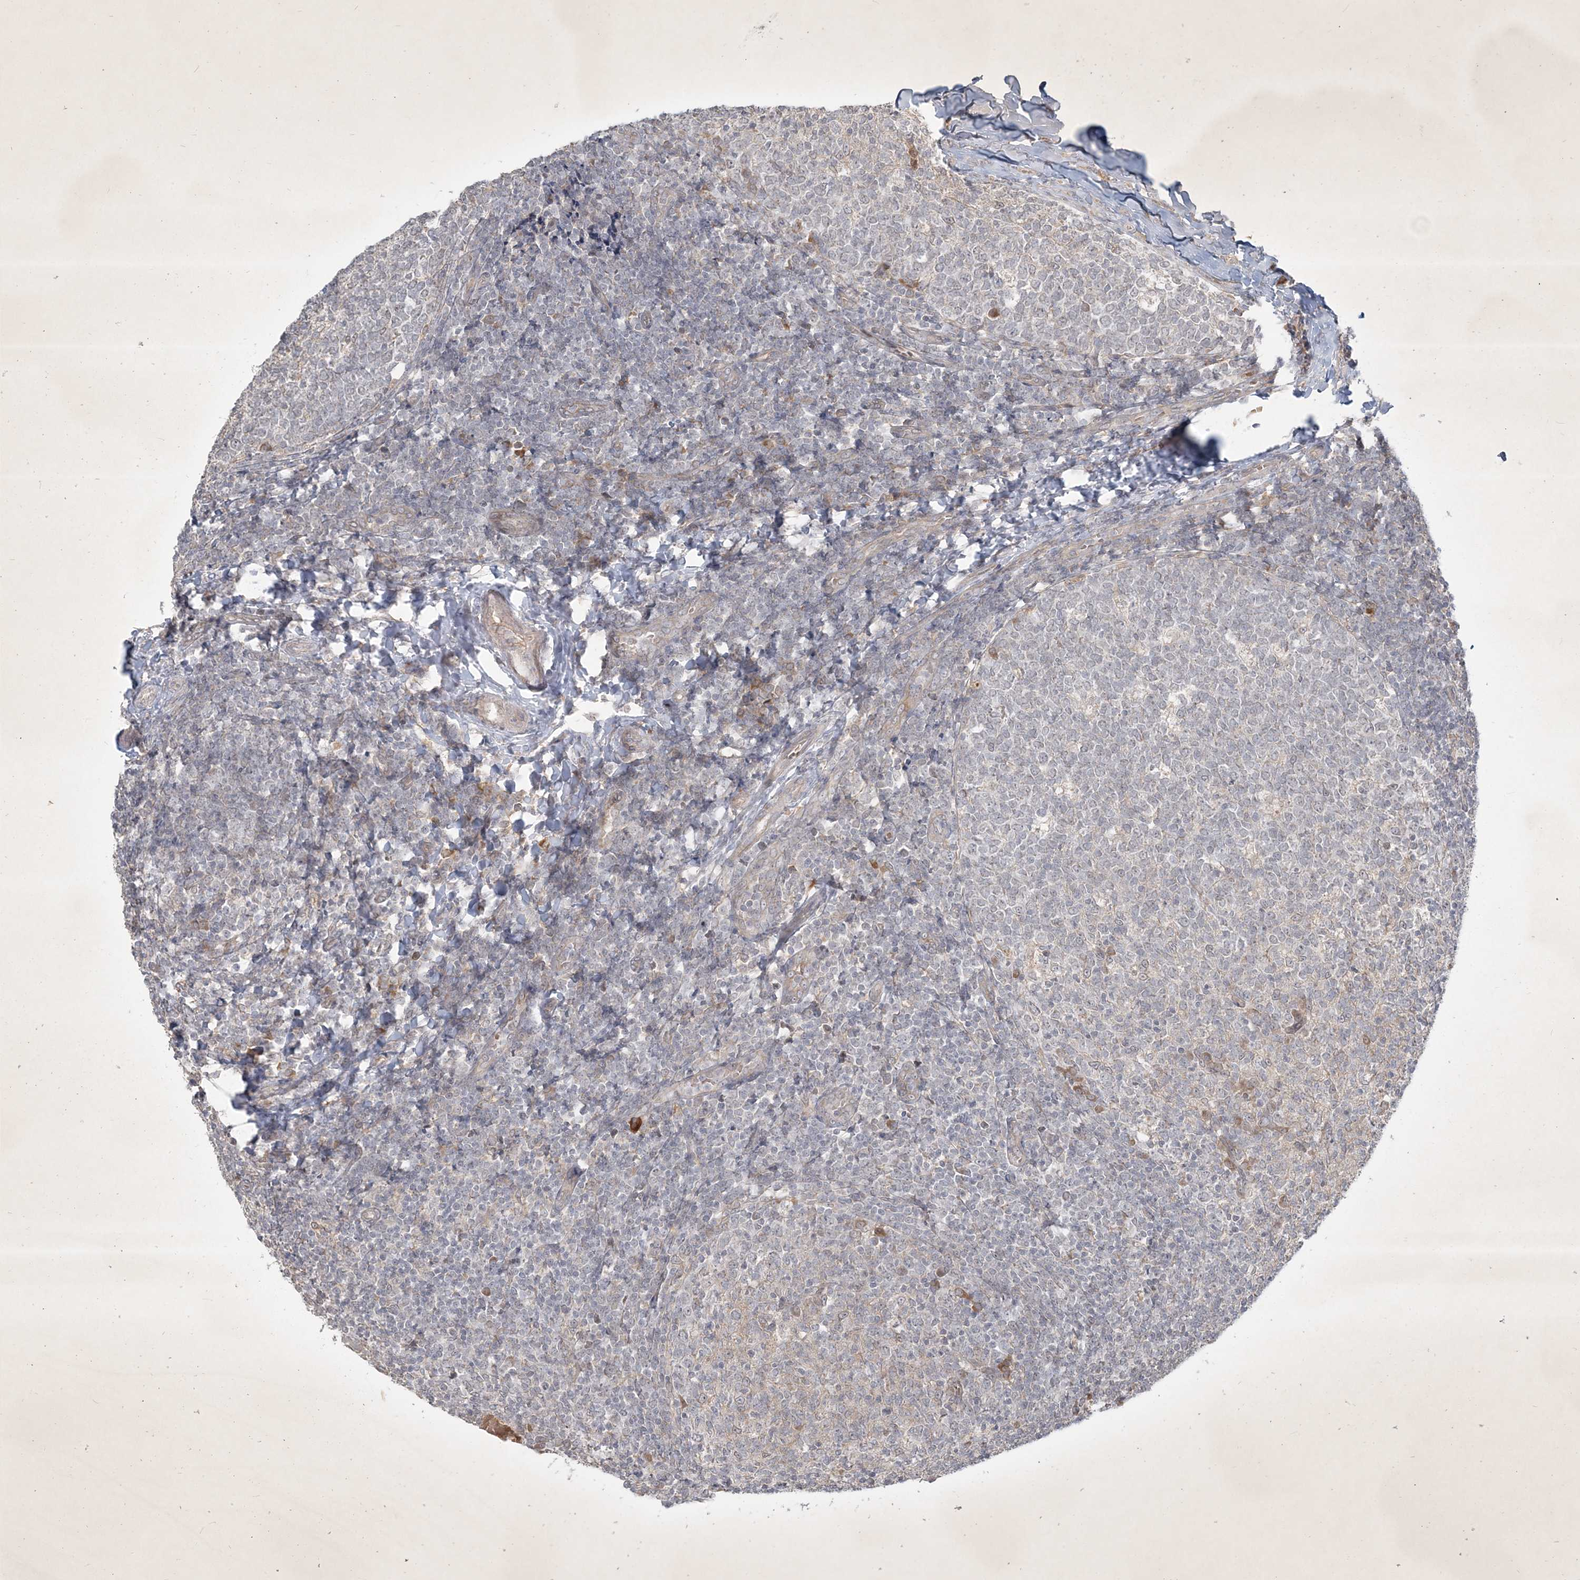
{"staining": {"intensity": "negative", "quantity": "none", "location": "none"}, "tissue": "tonsil", "cell_type": "Germinal center cells", "image_type": "normal", "snomed": [{"axis": "morphology", "description": "Normal tissue, NOS"}, {"axis": "topography", "description": "Tonsil"}], "caption": "IHC of normal tonsil demonstrates no expression in germinal center cells. Nuclei are stained in blue.", "gene": "BOD1L2", "patient": {"sex": "female", "age": 19}}